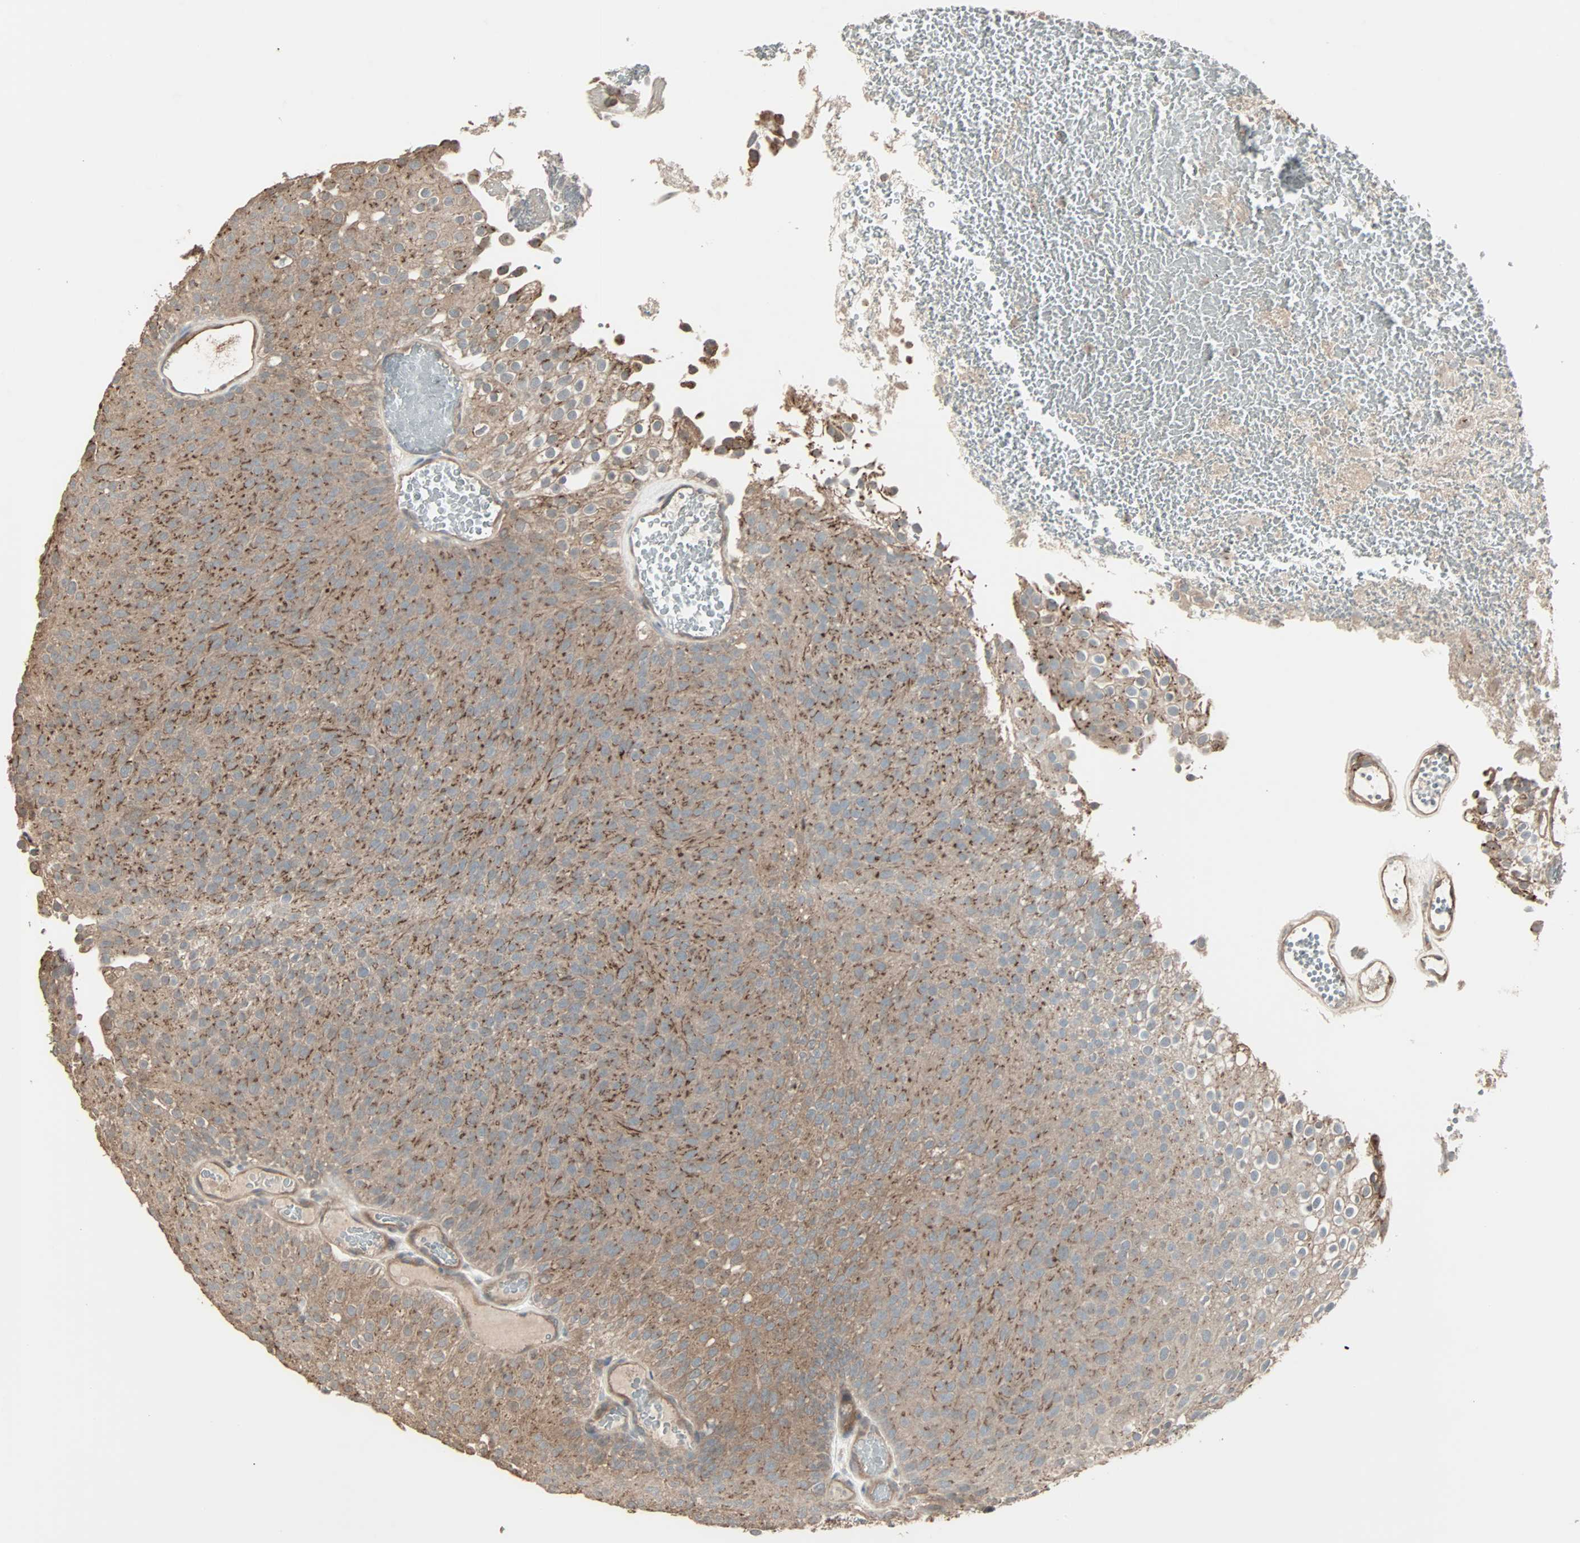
{"staining": {"intensity": "moderate", "quantity": ">75%", "location": "cytoplasmic/membranous"}, "tissue": "urothelial cancer", "cell_type": "Tumor cells", "image_type": "cancer", "snomed": [{"axis": "morphology", "description": "Urothelial carcinoma, Low grade"}, {"axis": "topography", "description": "Urinary bladder"}], "caption": "Urothelial cancer tissue exhibits moderate cytoplasmic/membranous positivity in about >75% of tumor cells, visualized by immunohistochemistry.", "gene": "GALNT3", "patient": {"sex": "male", "age": 78}}